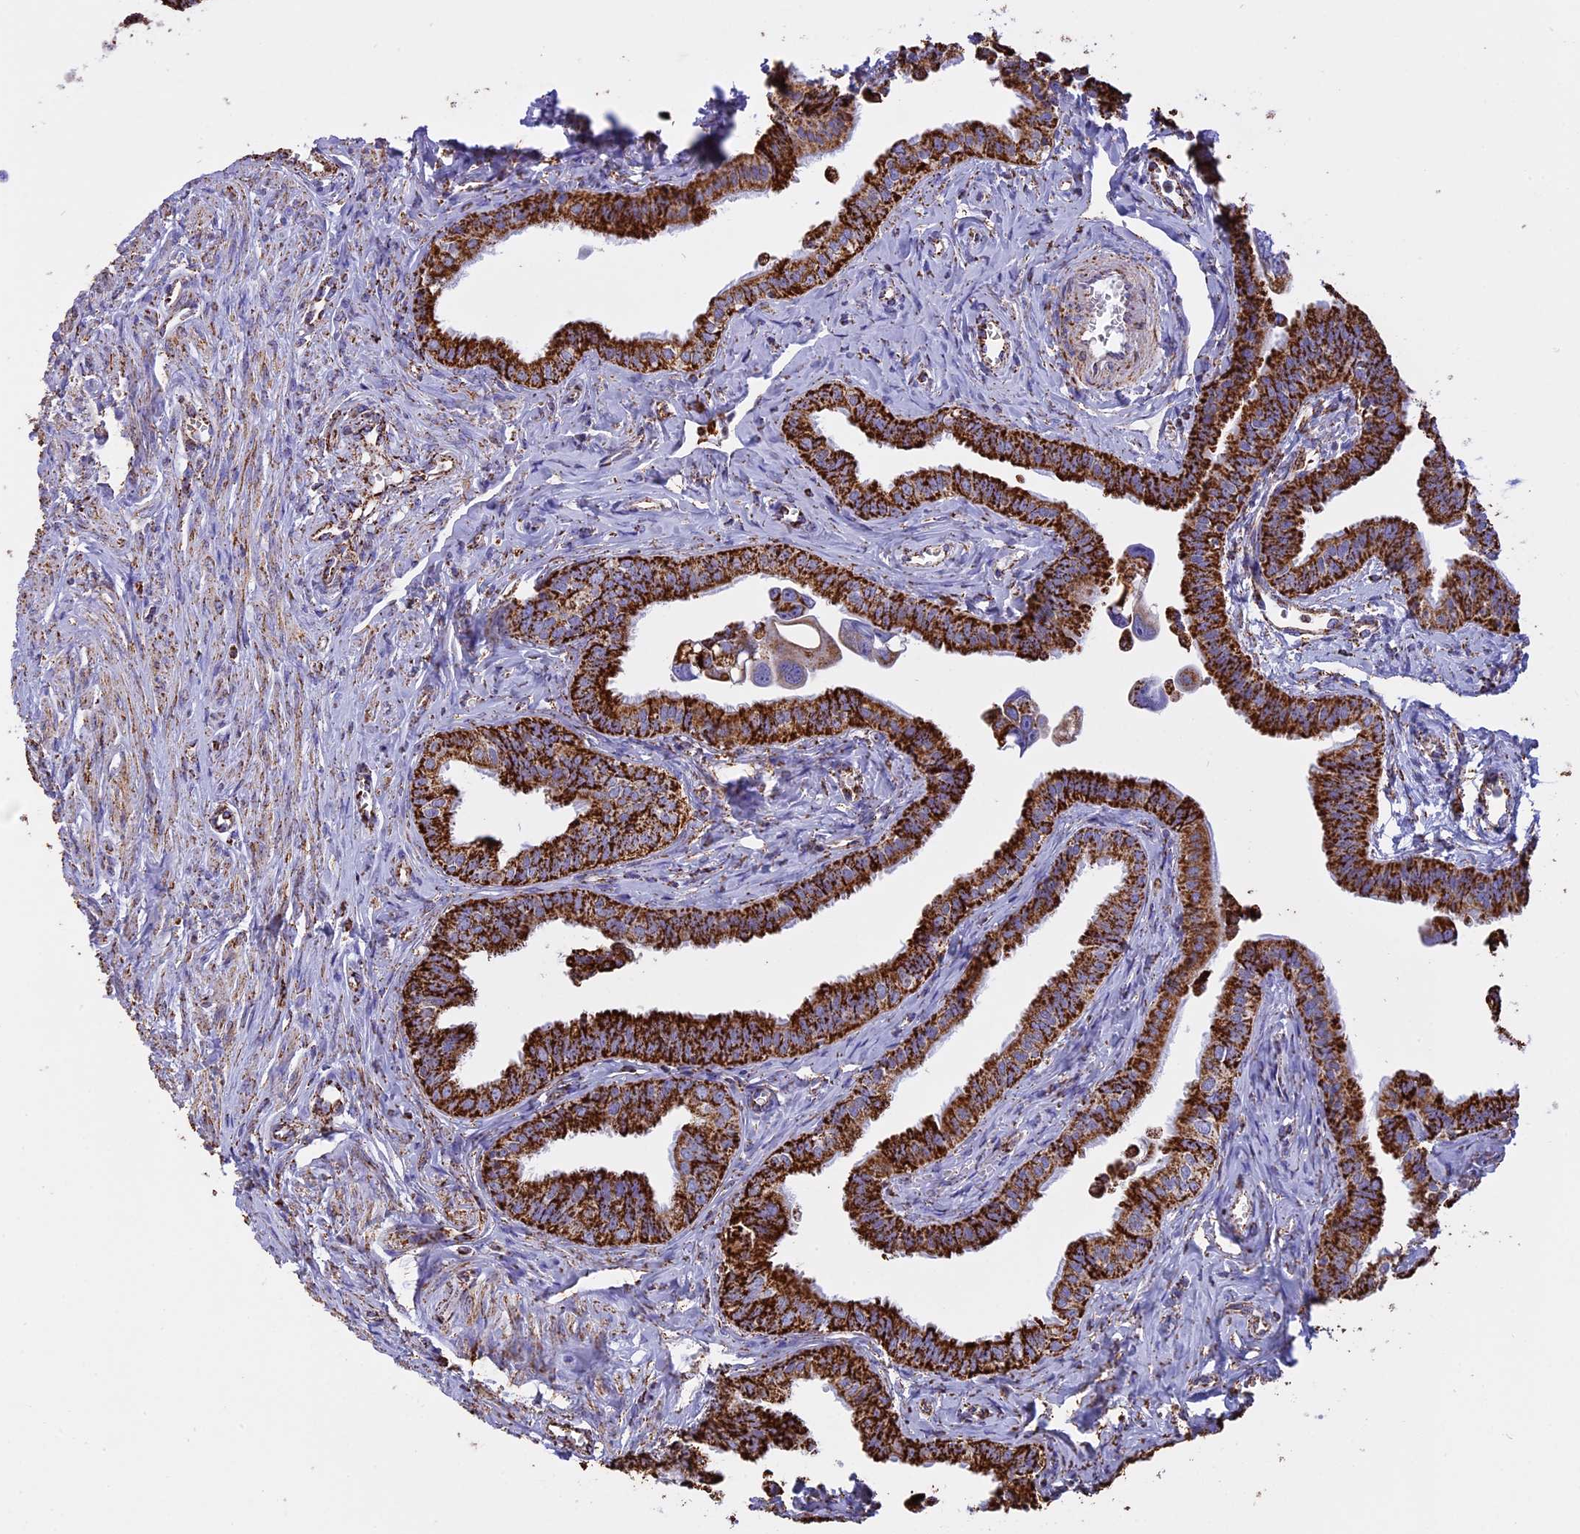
{"staining": {"intensity": "strong", "quantity": ">75%", "location": "cytoplasmic/membranous"}, "tissue": "fallopian tube", "cell_type": "Glandular cells", "image_type": "normal", "snomed": [{"axis": "morphology", "description": "Normal tissue, NOS"}, {"axis": "morphology", "description": "Carcinoma, NOS"}, {"axis": "topography", "description": "Fallopian tube"}, {"axis": "topography", "description": "Ovary"}], "caption": "Protein positivity by immunohistochemistry (IHC) exhibits strong cytoplasmic/membranous staining in about >75% of glandular cells in unremarkable fallopian tube. The staining was performed using DAB to visualize the protein expression in brown, while the nuclei were stained in blue with hematoxylin (Magnification: 20x).", "gene": "KCNG1", "patient": {"sex": "female", "age": 59}}